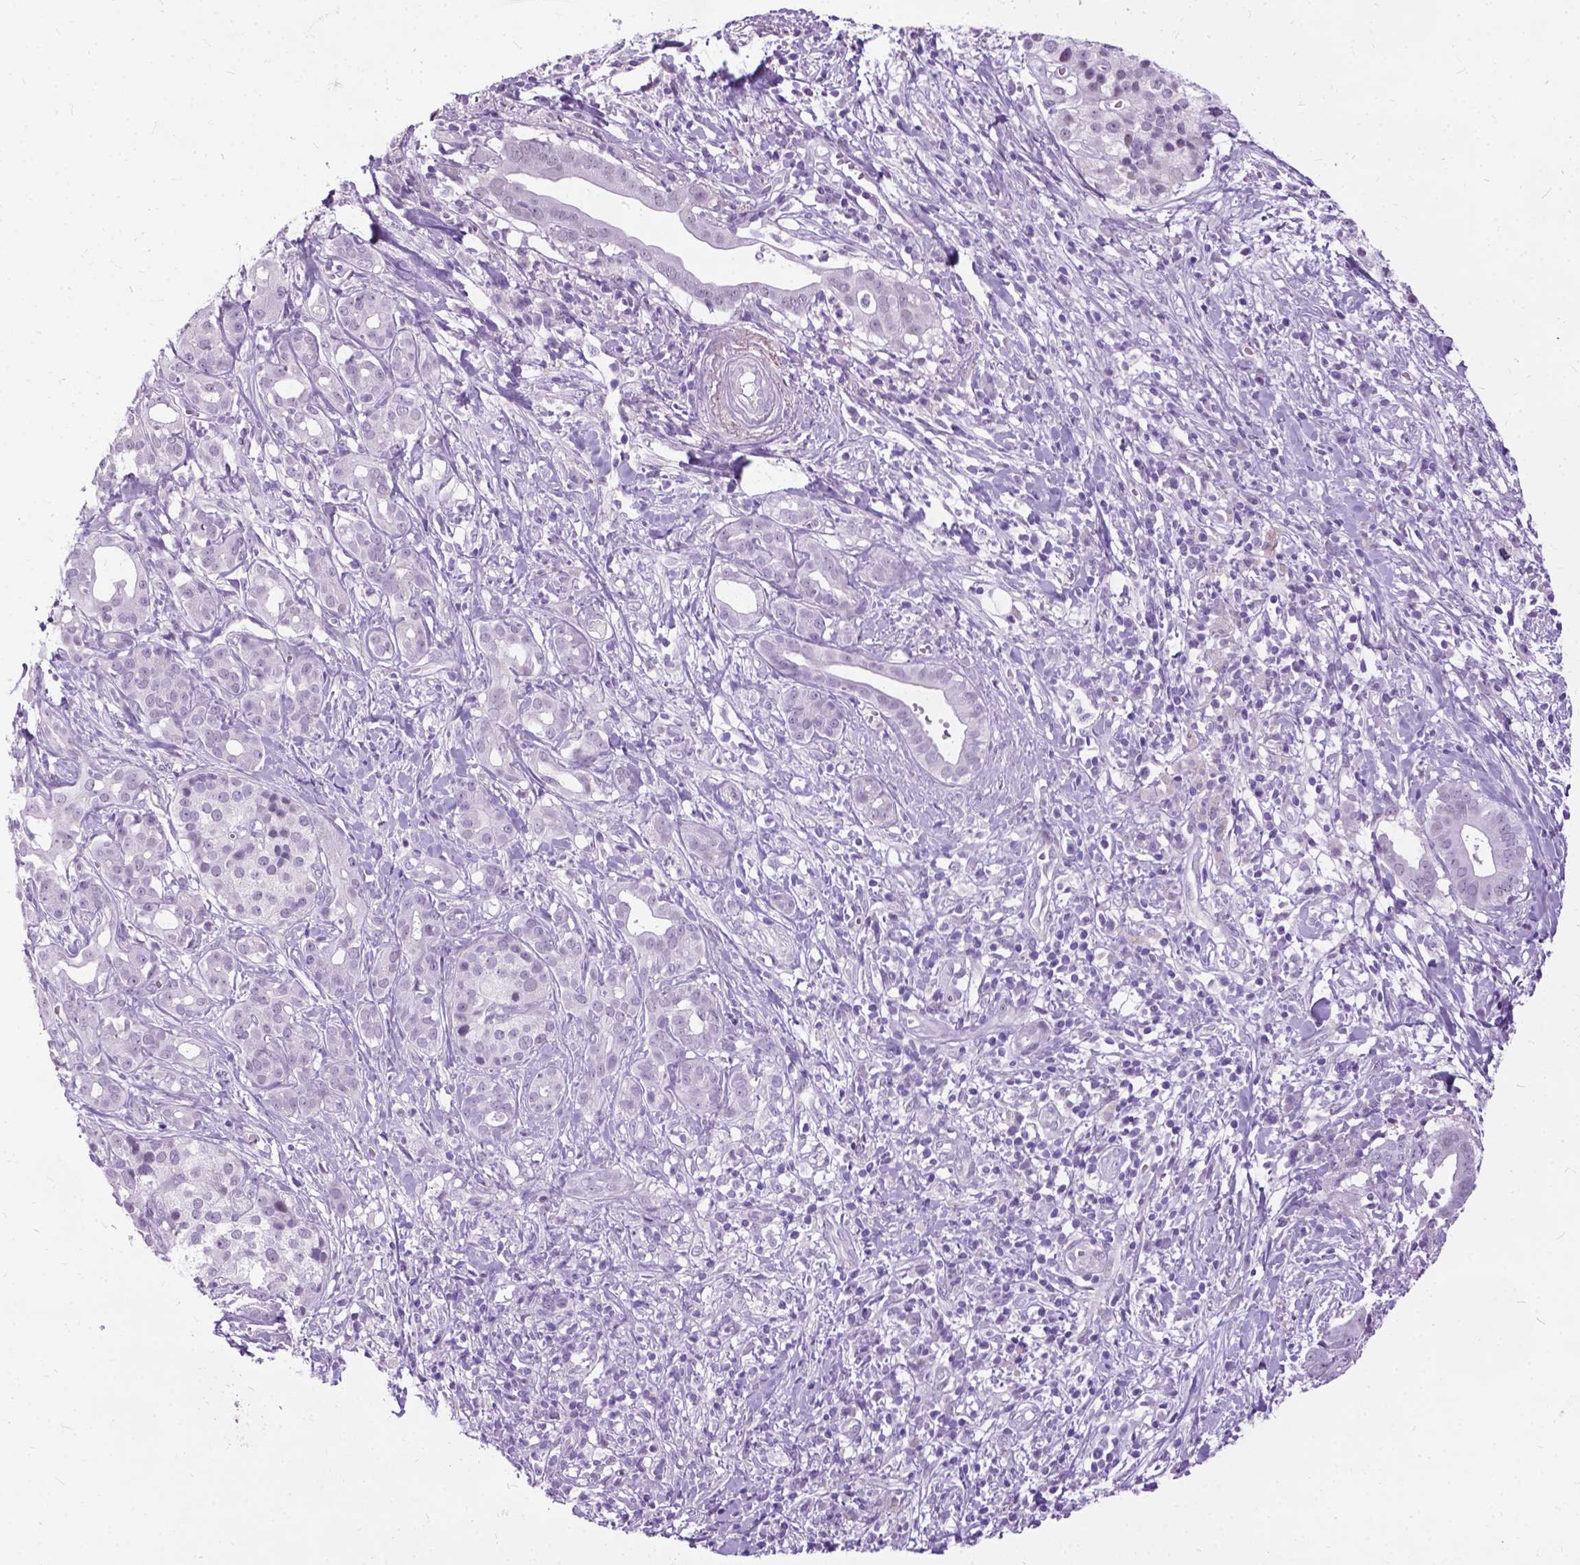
{"staining": {"intensity": "negative", "quantity": "none", "location": "none"}, "tissue": "pancreatic cancer", "cell_type": "Tumor cells", "image_type": "cancer", "snomed": [{"axis": "morphology", "description": "Adenocarcinoma, NOS"}, {"axis": "topography", "description": "Pancreas"}], "caption": "Histopathology image shows no significant protein positivity in tumor cells of pancreatic cancer (adenocarcinoma).", "gene": "PROB1", "patient": {"sex": "male", "age": 61}}